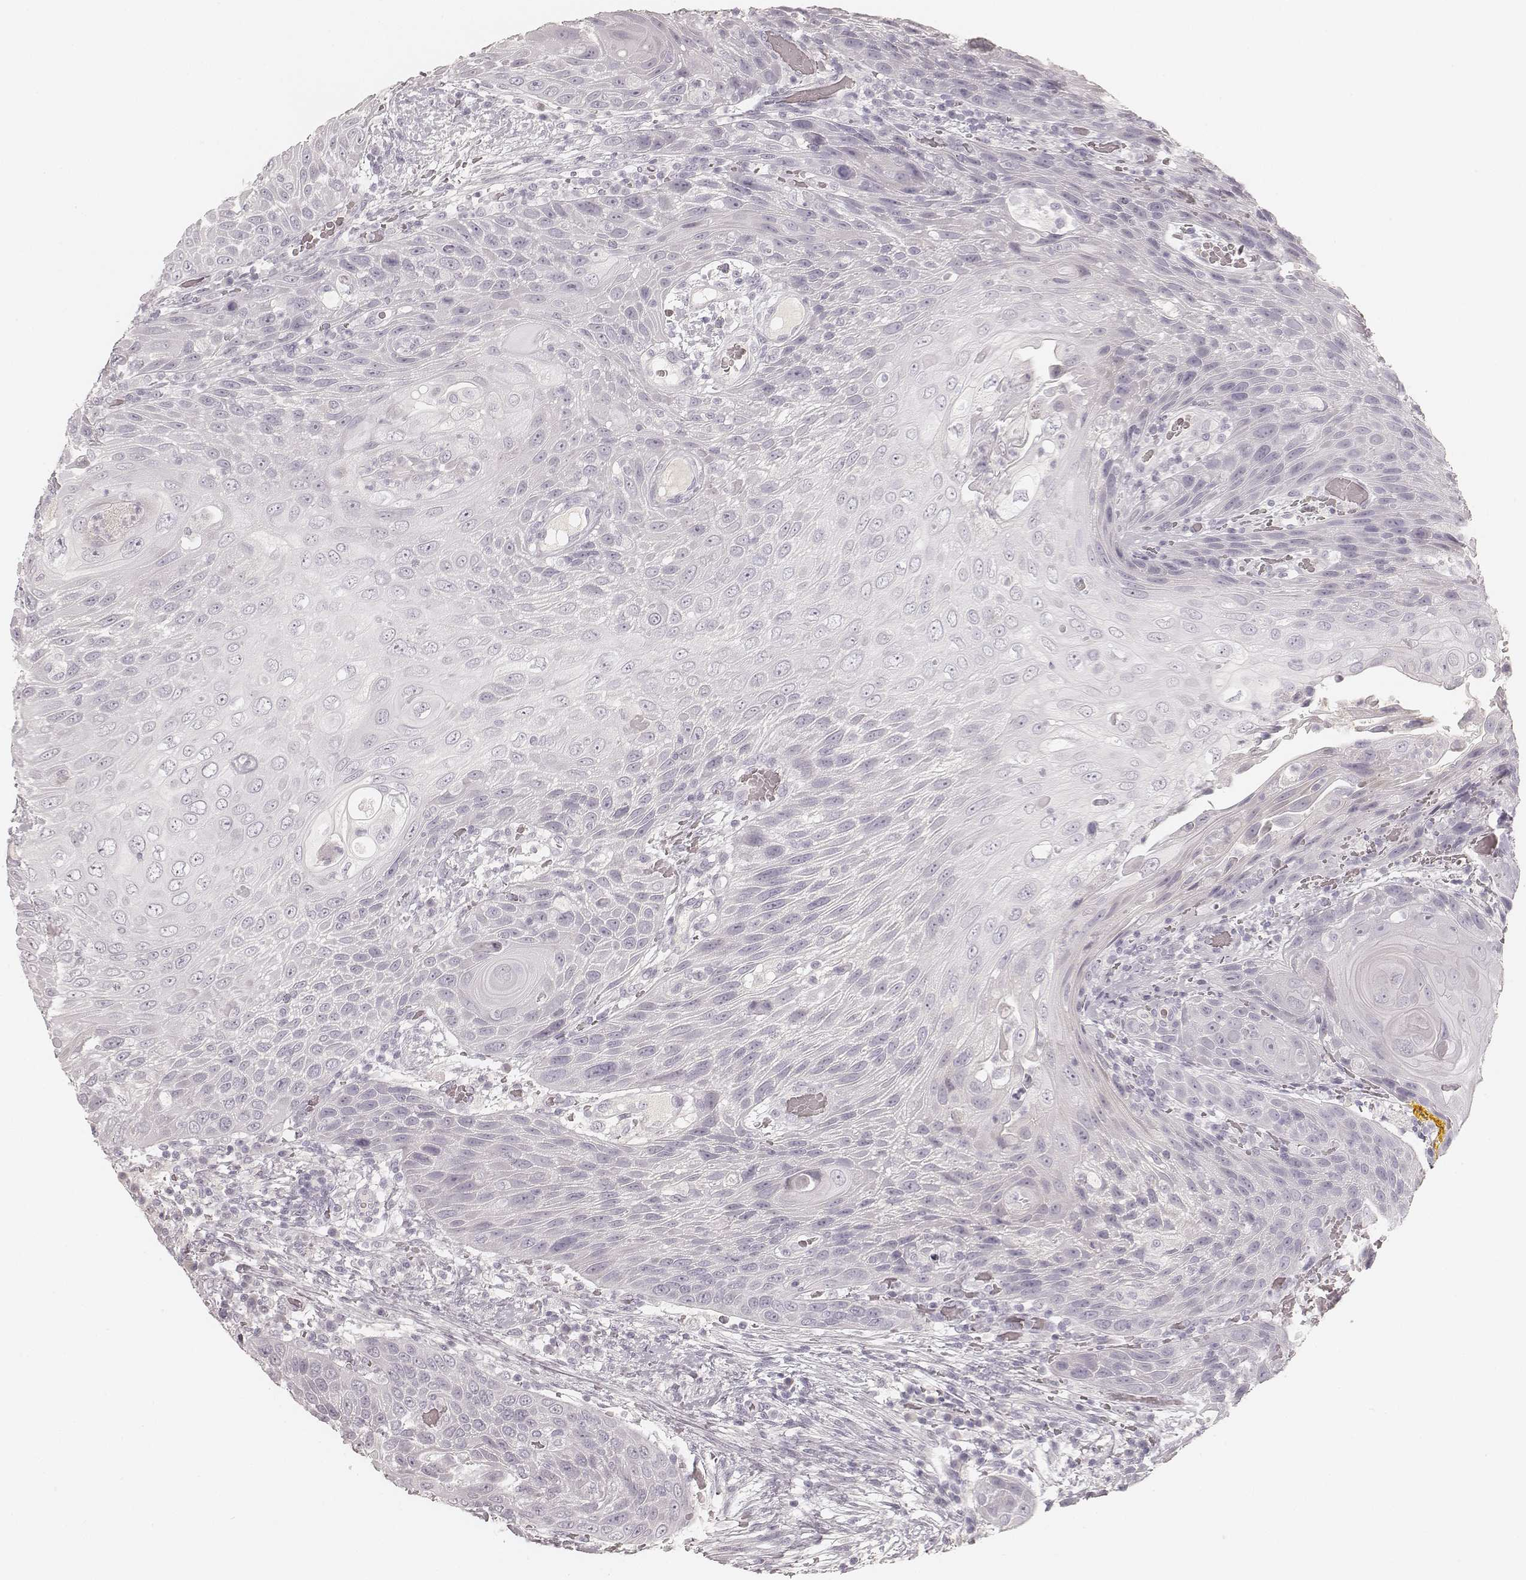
{"staining": {"intensity": "negative", "quantity": "none", "location": "none"}, "tissue": "head and neck cancer", "cell_type": "Tumor cells", "image_type": "cancer", "snomed": [{"axis": "morphology", "description": "Squamous cell carcinoma, NOS"}, {"axis": "topography", "description": "Head-Neck"}], "caption": "An IHC image of head and neck cancer (squamous cell carcinoma) is shown. There is no staining in tumor cells of head and neck cancer (squamous cell carcinoma).", "gene": "KRT31", "patient": {"sex": "male", "age": 69}}